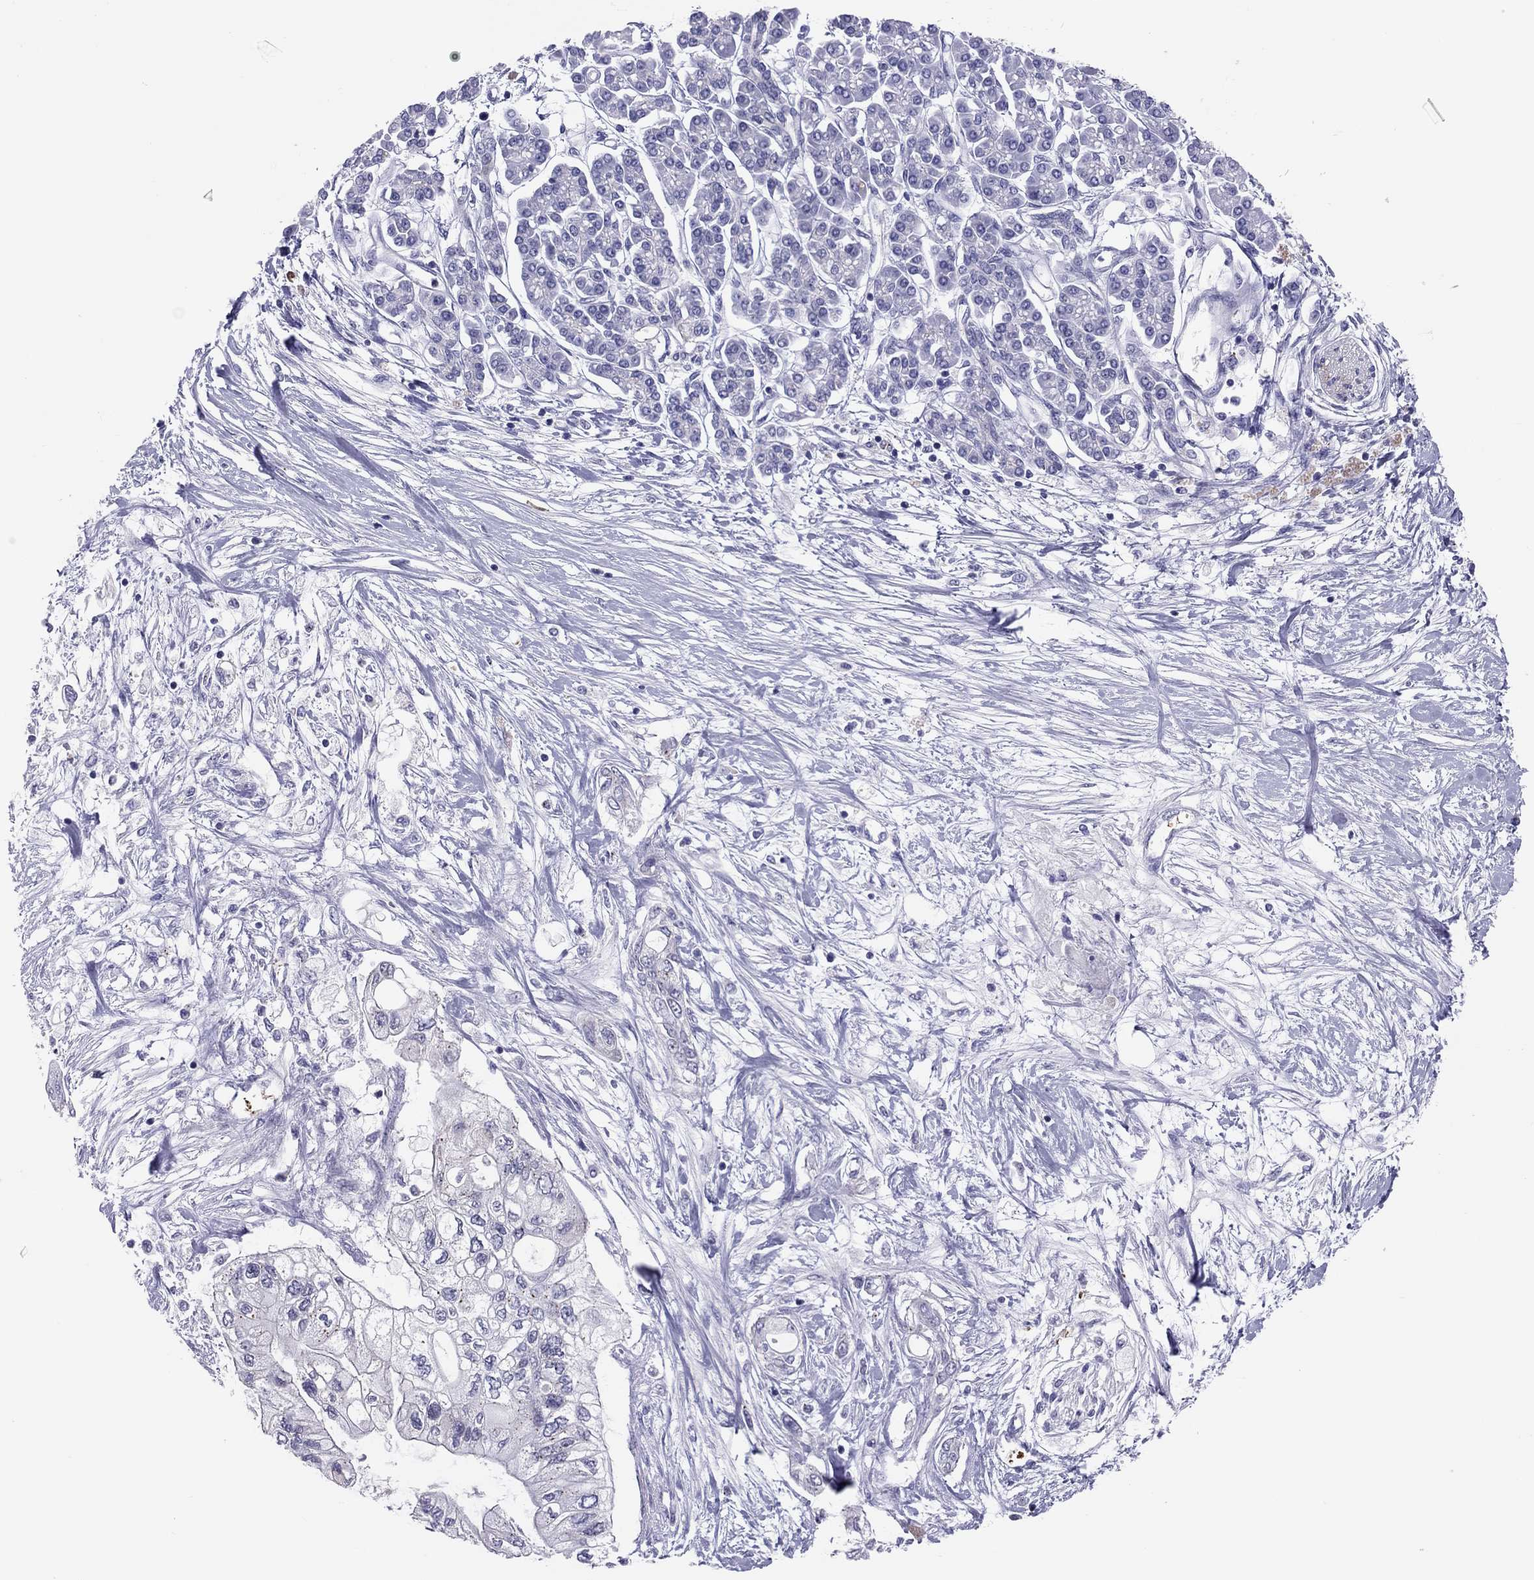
{"staining": {"intensity": "negative", "quantity": "none", "location": "none"}, "tissue": "pancreatic cancer", "cell_type": "Tumor cells", "image_type": "cancer", "snomed": [{"axis": "morphology", "description": "Adenocarcinoma, NOS"}, {"axis": "topography", "description": "Pancreas"}], "caption": "Tumor cells show no significant protein positivity in pancreatic adenocarcinoma.", "gene": "FRMD1", "patient": {"sex": "female", "age": 77}}